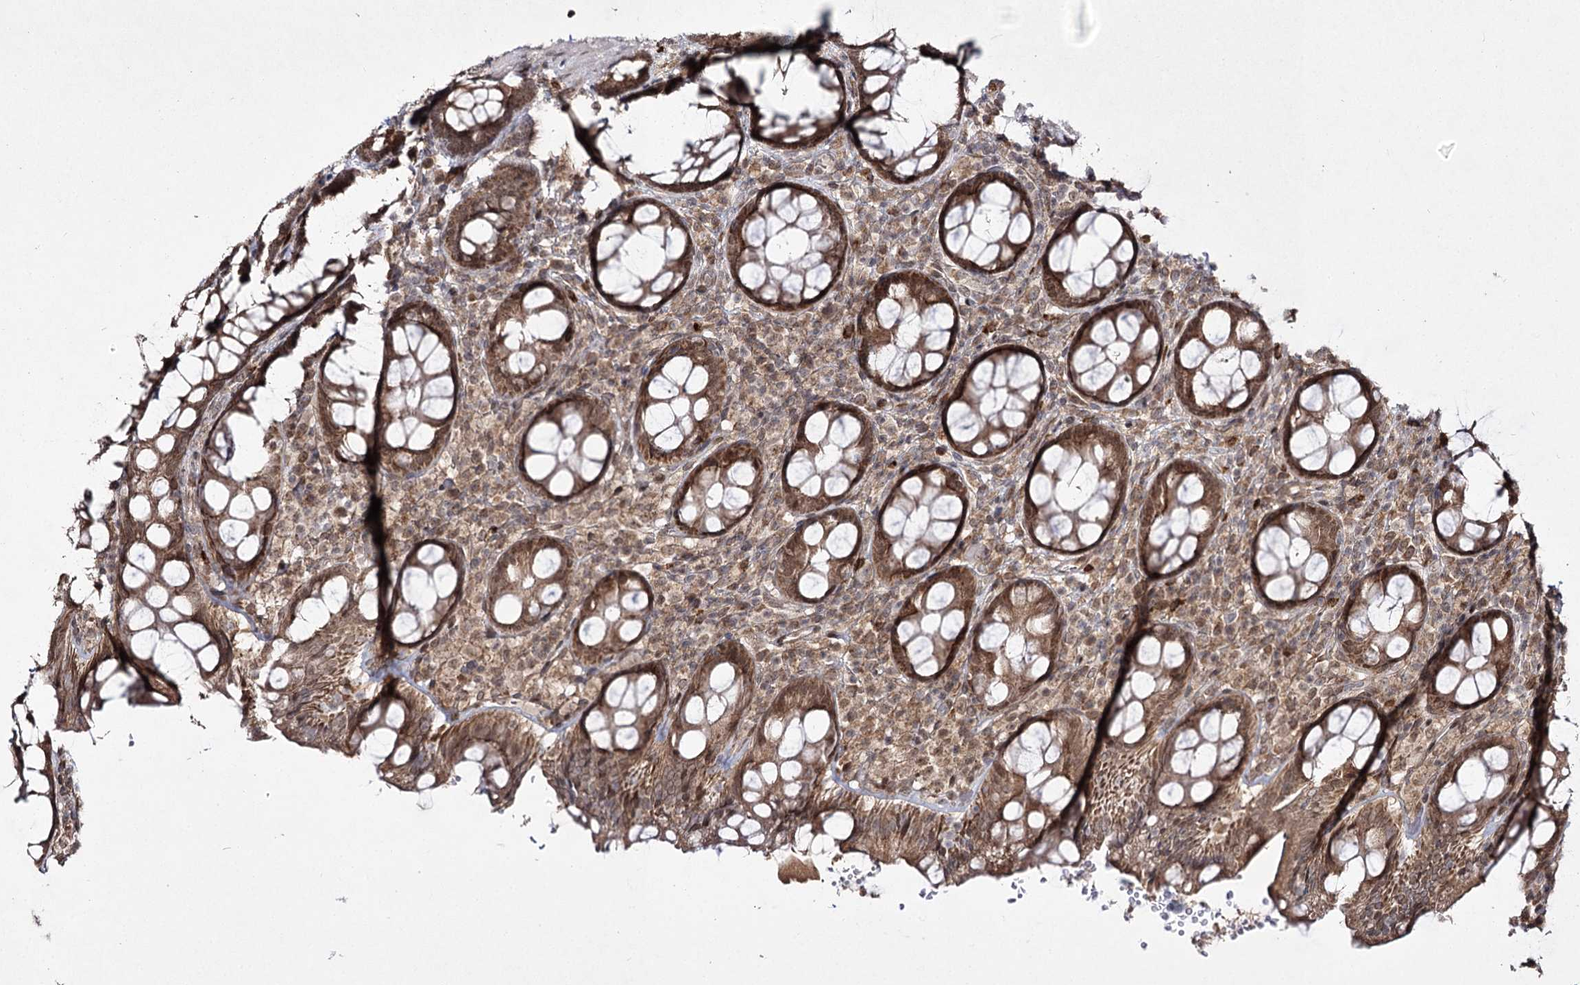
{"staining": {"intensity": "moderate", "quantity": ">75%", "location": "cytoplasmic/membranous,nuclear"}, "tissue": "rectum", "cell_type": "Glandular cells", "image_type": "normal", "snomed": [{"axis": "morphology", "description": "Normal tissue, NOS"}, {"axis": "topography", "description": "Rectum"}], "caption": "Immunohistochemistry (IHC) of unremarkable rectum displays medium levels of moderate cytoplasmic/membranous,nuclear positivity in about >75% of glandular cells. Ihc stains the protein in brown and the nuclei are stained blue.", "gene": "TRNT1", "patient": {"sex": "male", "age": 83}}